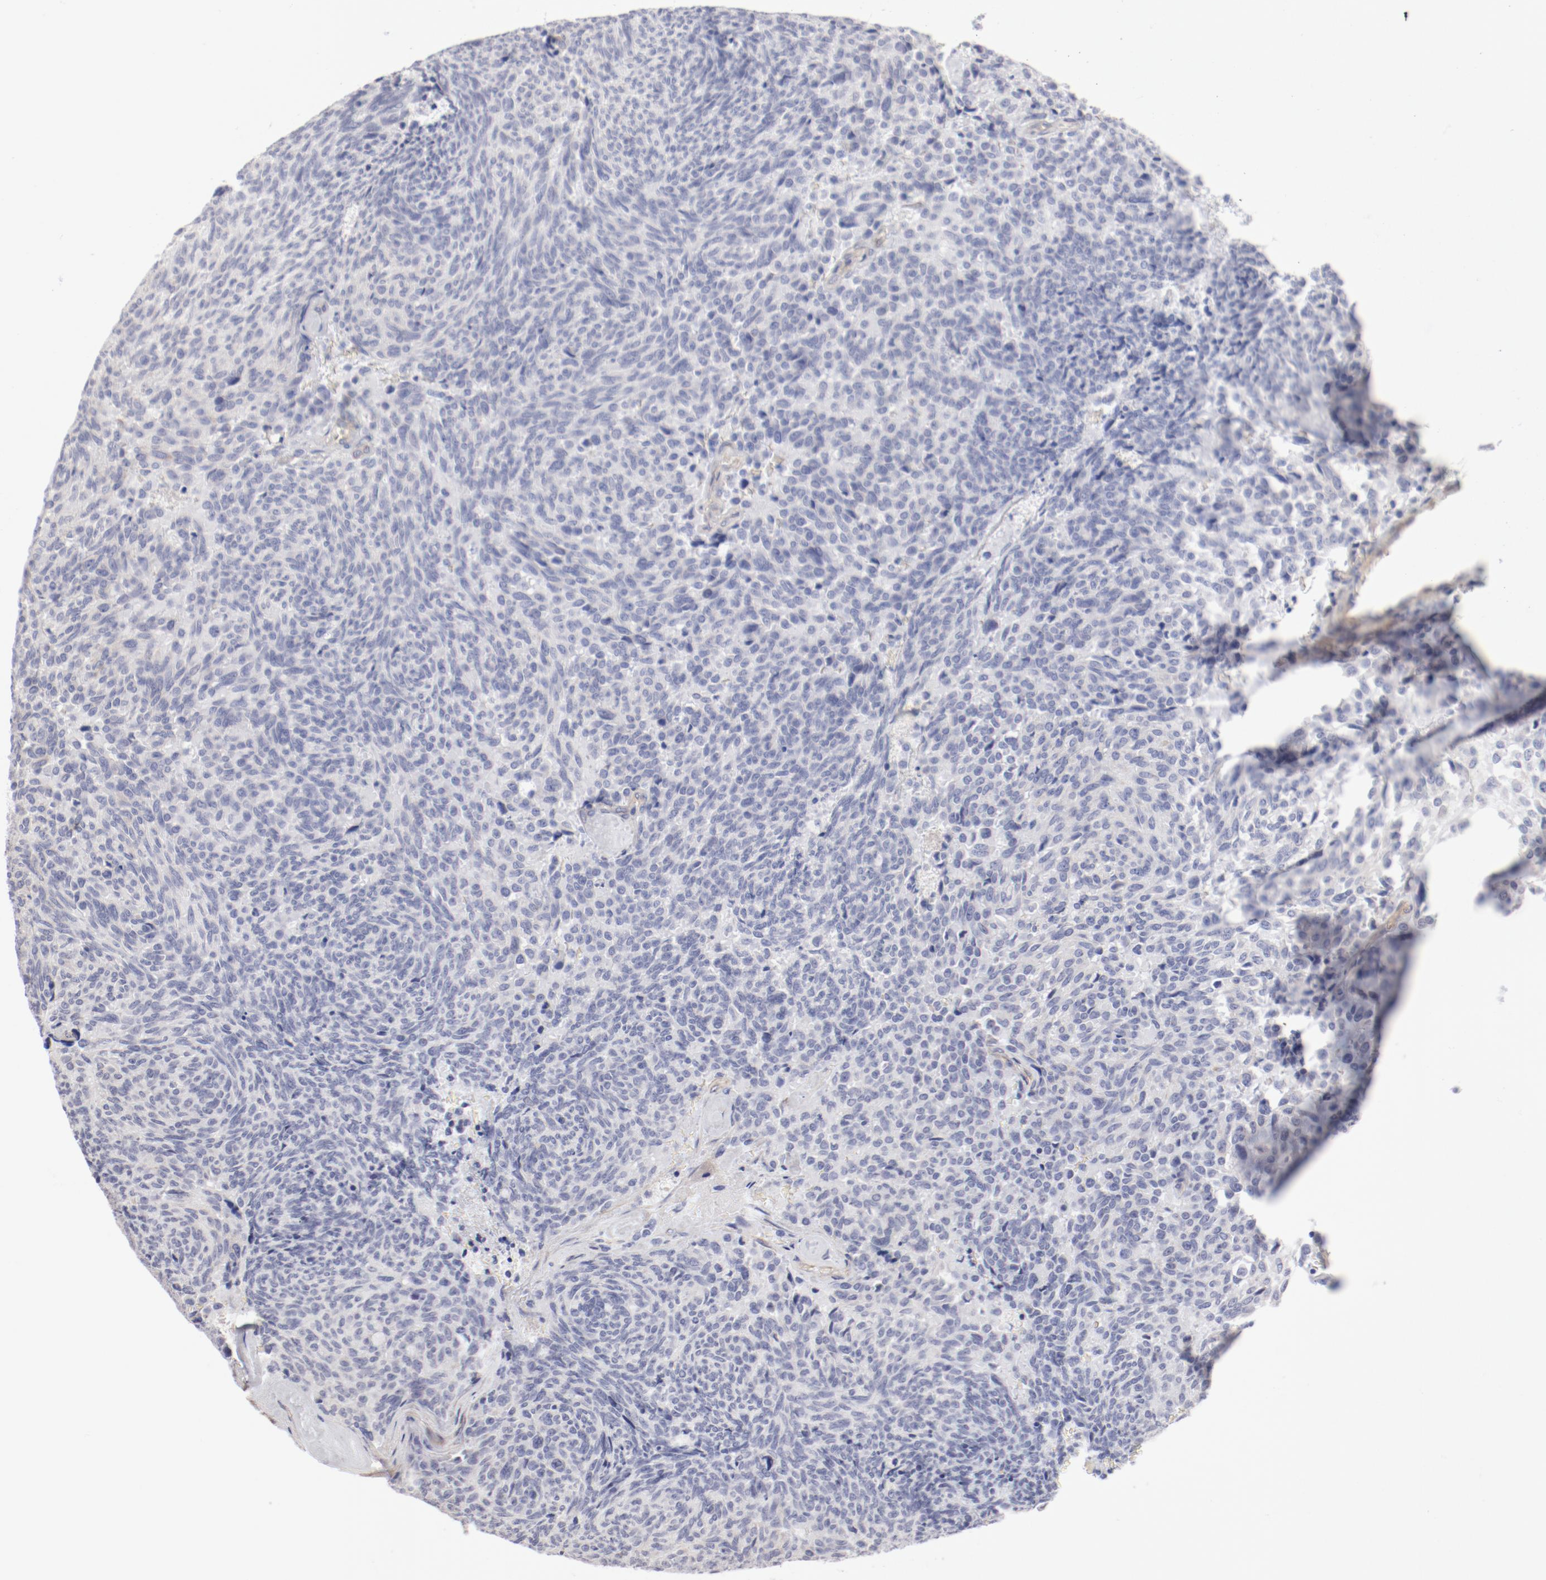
{"staining": {"intensity": "negative", "quantity": "none", "location": "none"}, "tissue": "carcinoid", "cell_type": "Tumor cells", "image_type": "cancer", "snomed": [{"axis": "morphology", "description": "Carcinoid, malignant, NOS"}, {"axis": "topography", "description": "Pancreas"}], "caption": "A histopathology image of carcinoid stained for a protein reveals no brown staining in tumor cells.", "gene": "LAX1", "patient": {"sex": "female", "age": 54}}